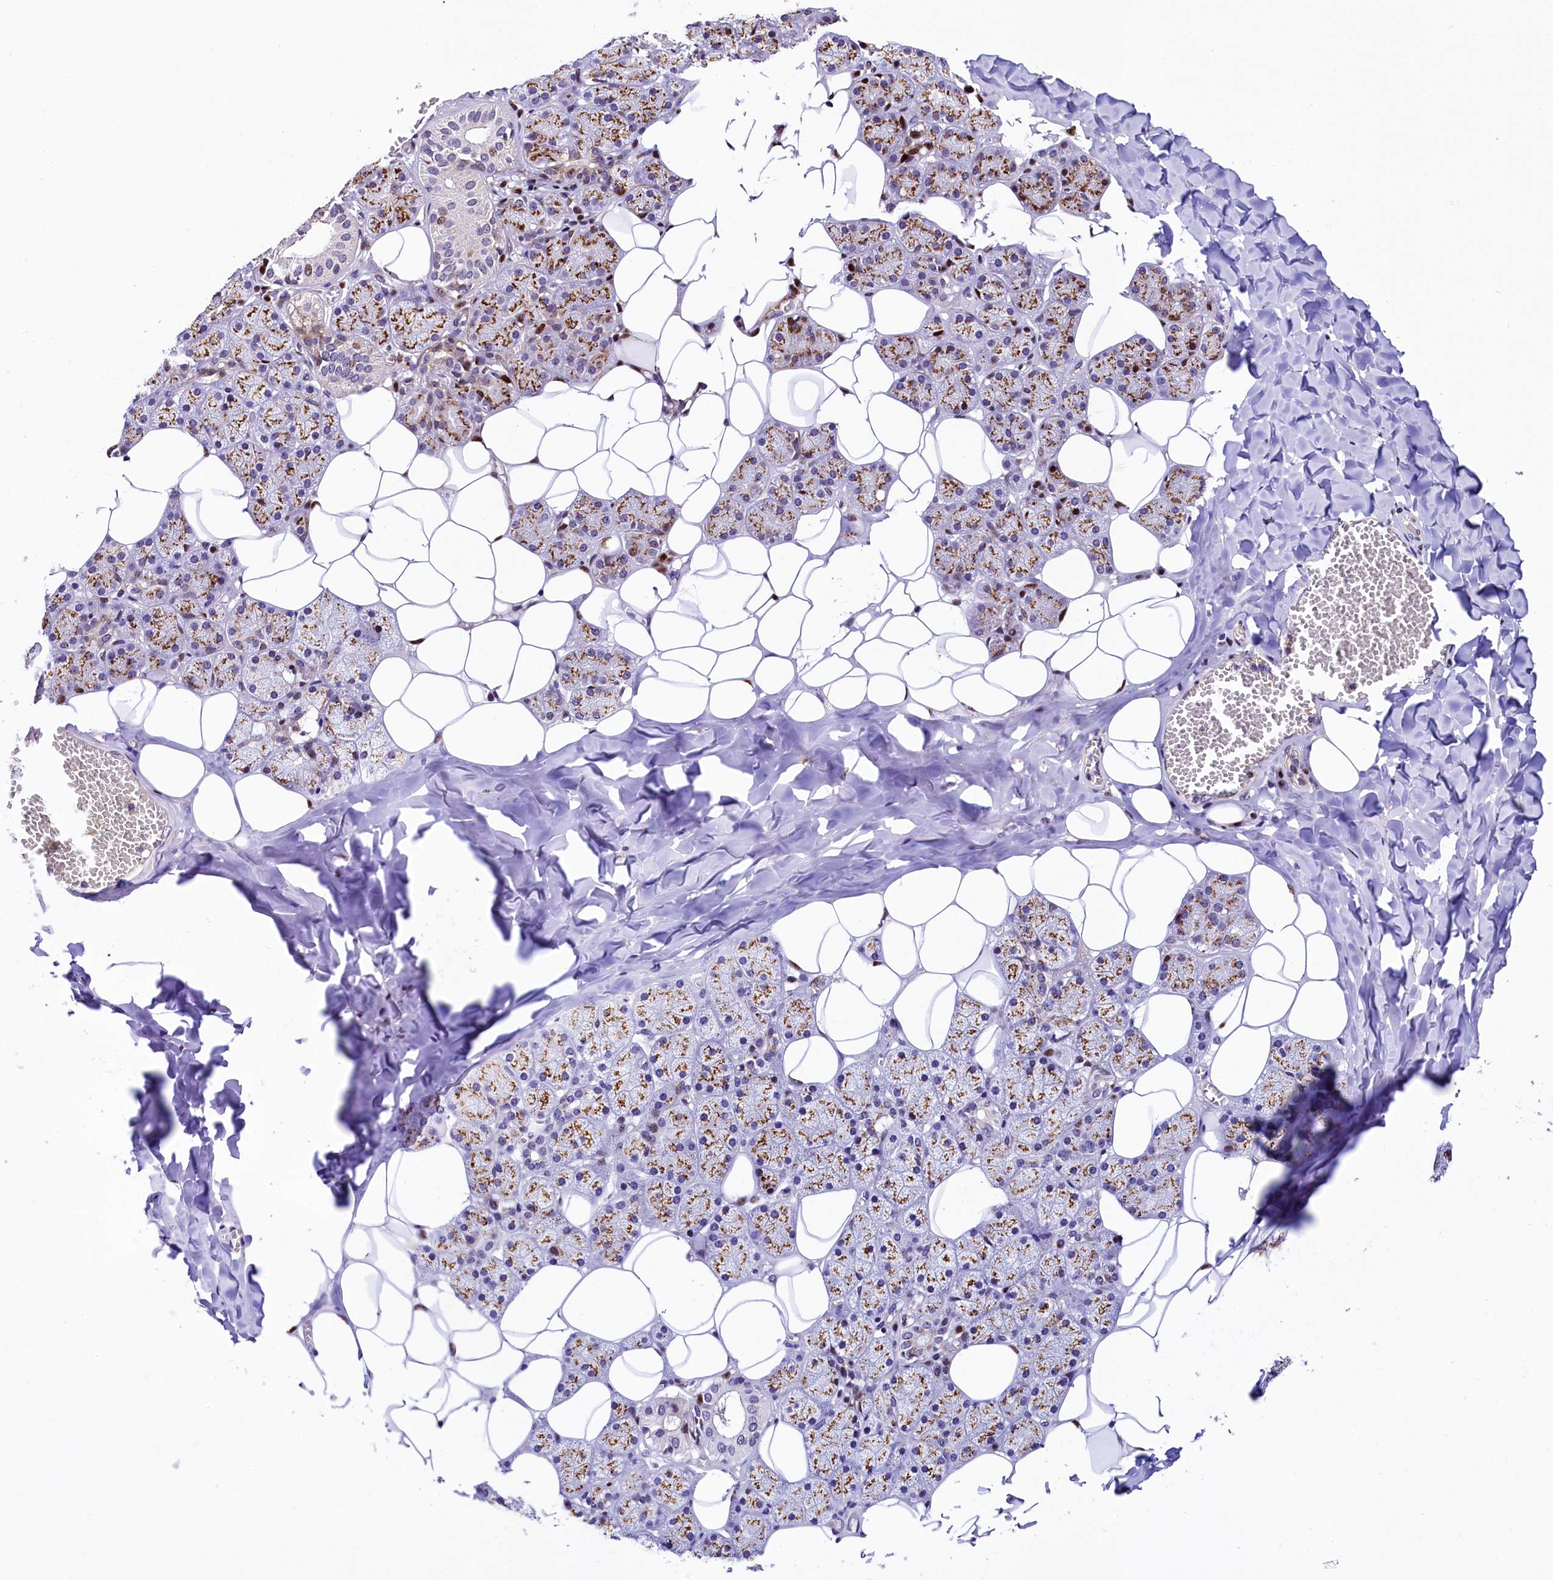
{"staining": {"intensity": "moderate", "quantity": "25%-75%", "location": "cytoplasmic/membranous"}, "tissue": "salivary gland", "cell_type": "Glandular cells", "image_type": "normal", "snomed": [{"axis": "morphology", "description": "Normal tissue, NOS"}, {"axis": "topography", "description": "Salivary gland"}], "caption": "Brown immunohistochemical staining in benign human salivary gland shows moderate cytoplasmic/membranous expression in about 25%-75% of glandular cells.", "gene": "TRMT112", "patient": {"sex": "female", "age": 33}}